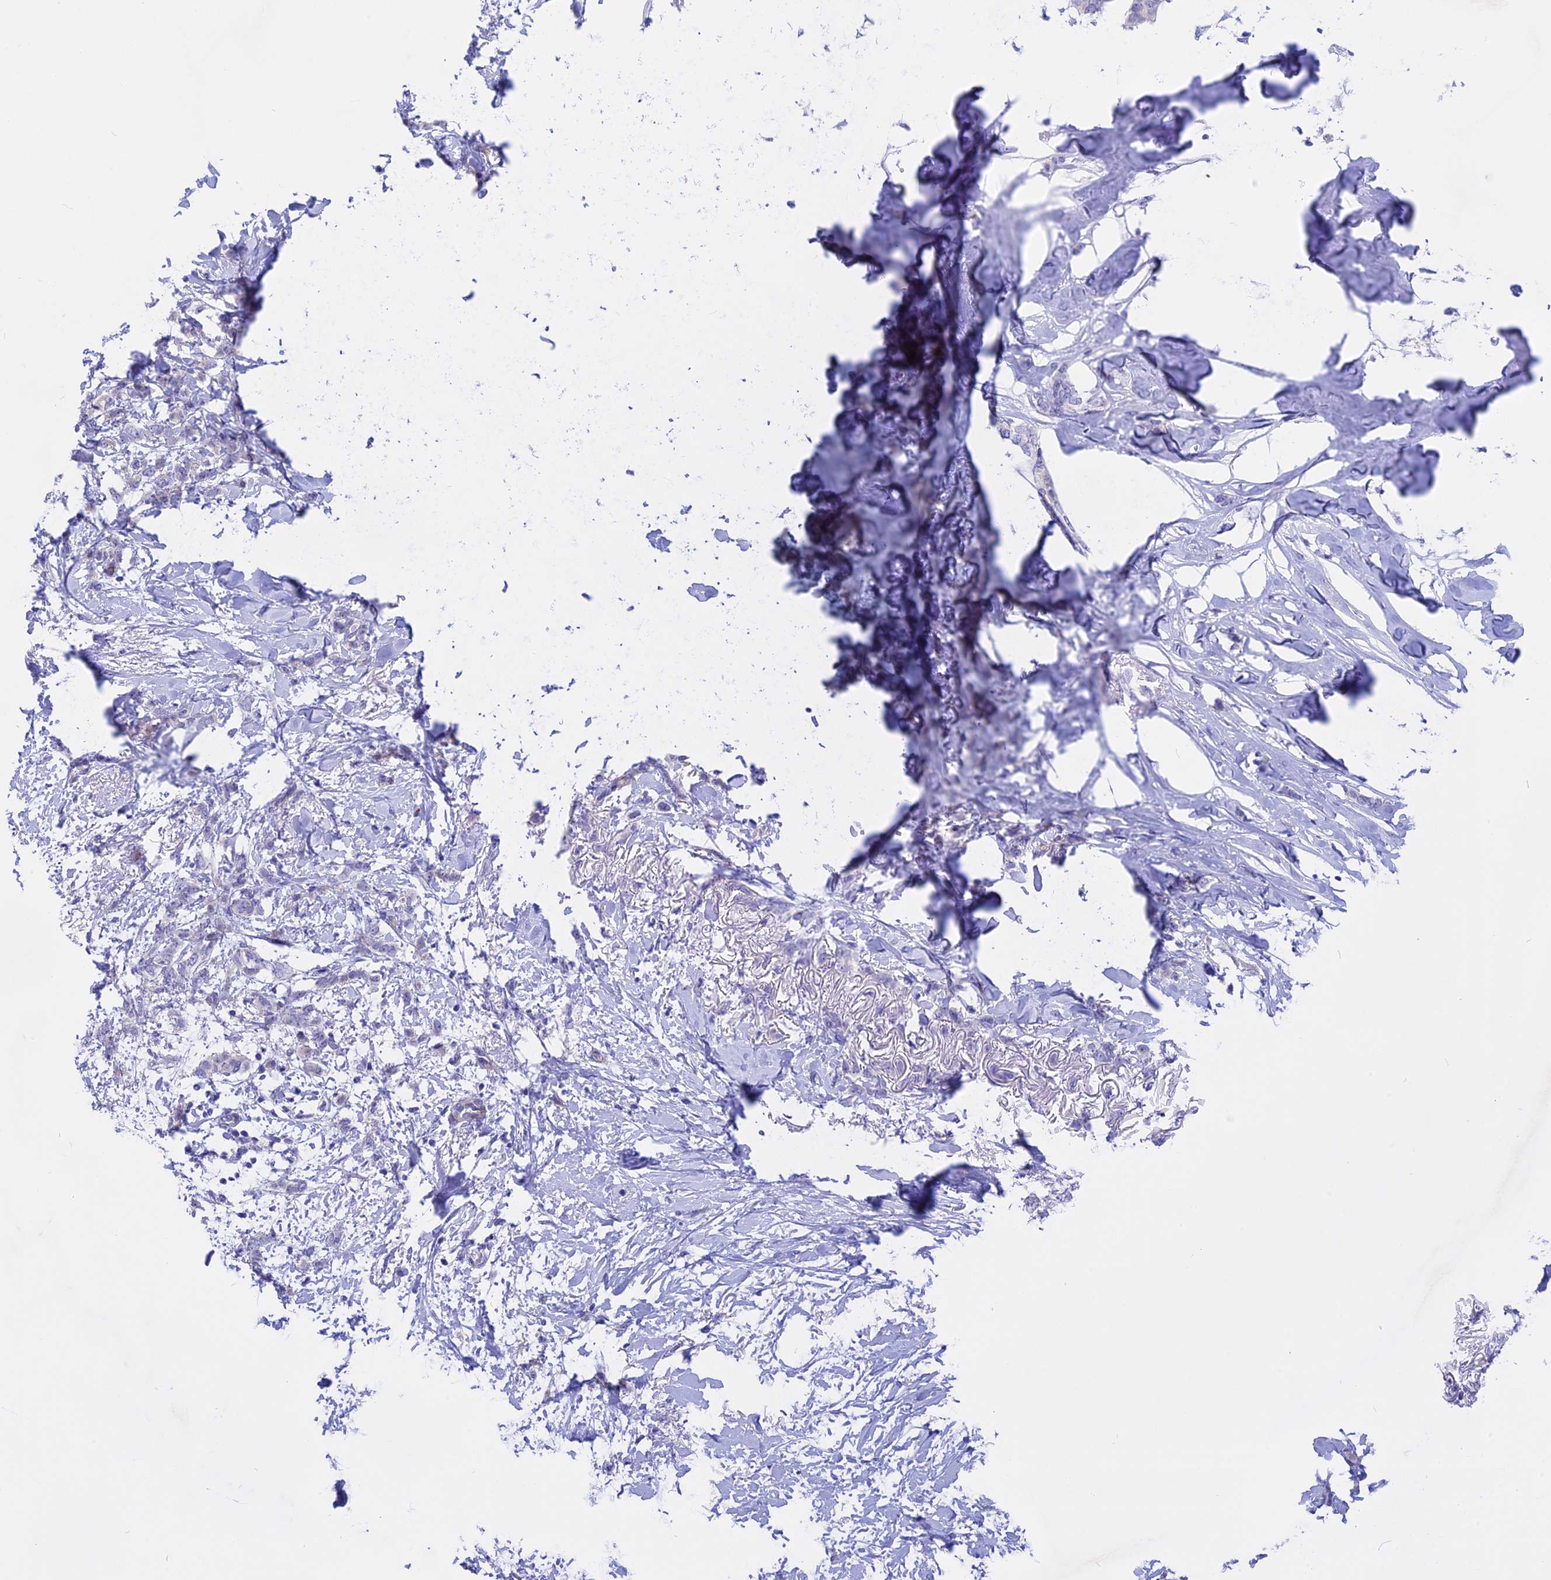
{"staining": {"intensity": "negative", "quantity": "none", "location": "none"}, "tissue": "breast cancer", "cell_type": "Tumor cells", "image_type": "cancer", "snomed": [{"axis": "morphology", "description": "Duct carcinoma"}, {"axis": "topography", "description": "Breast"}], "caption": "This is a micrograph of IHC staining of breast cancer, which shows no staining in tumor cells. (DAB (3,3'-diaminobenzidine) IHC with hematoxylin counter stain).", "gene": "TMEM138", "patient": {"sex": "female", "age": 72}}